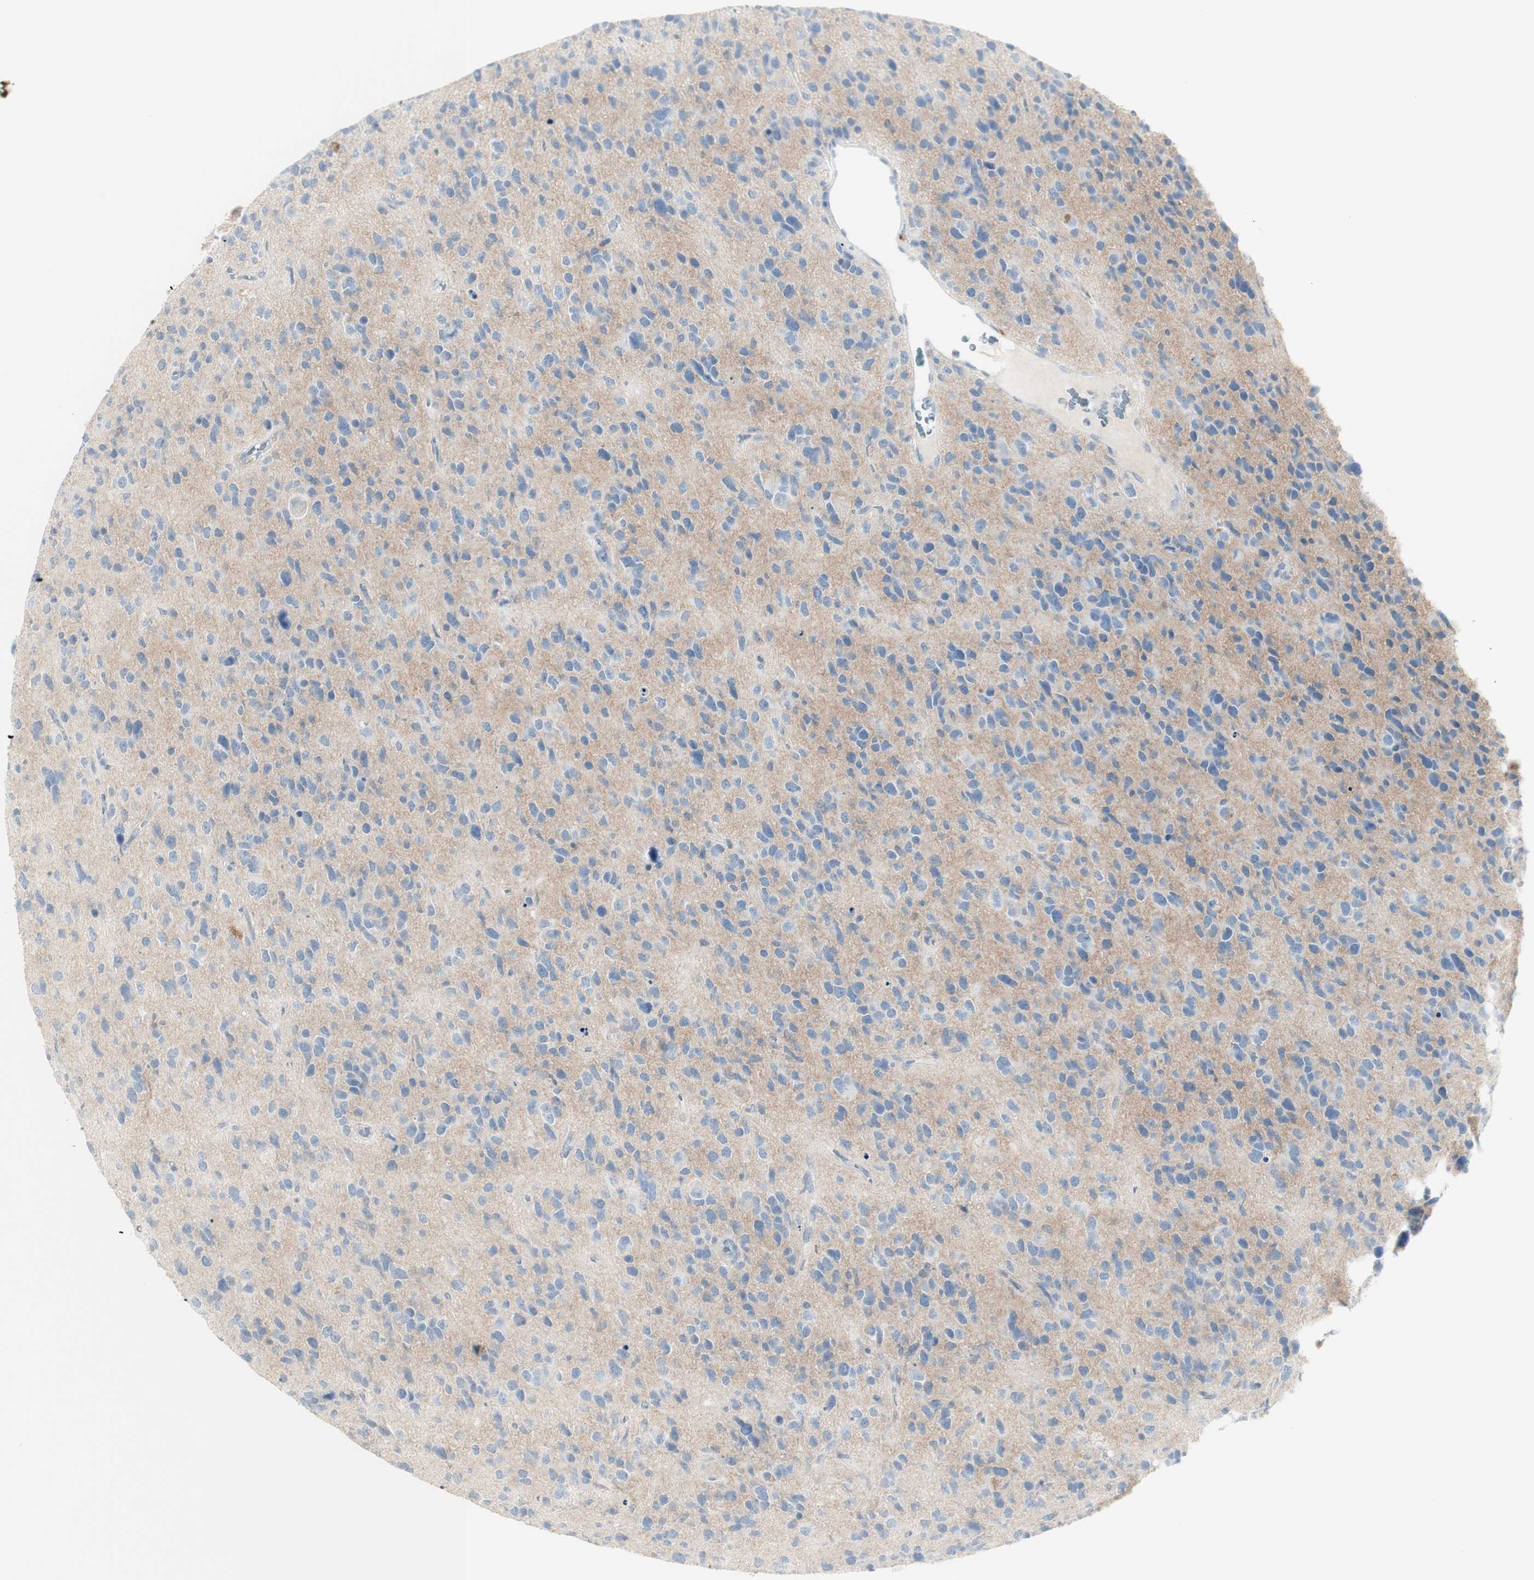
{"staining": {"intensity": "negative", "quantity": "none", "location": "none"}, "tissue": "glioma", "cell_type": "Tumor cells", "image_type": "cancer", "snomed": [{"axis": "morphology", "description": "Glioma, malignant, High grade"}, {"axis": "topography", "description": "Brain"}], "caption": "Immunohistochemistry histopathology image of high-grade glioma (malignant) stained for a protein (brown), which demonstrates no staining in tumor cells.", "gene": "MDK", "patient": {"sex": "female", "age": 58}}